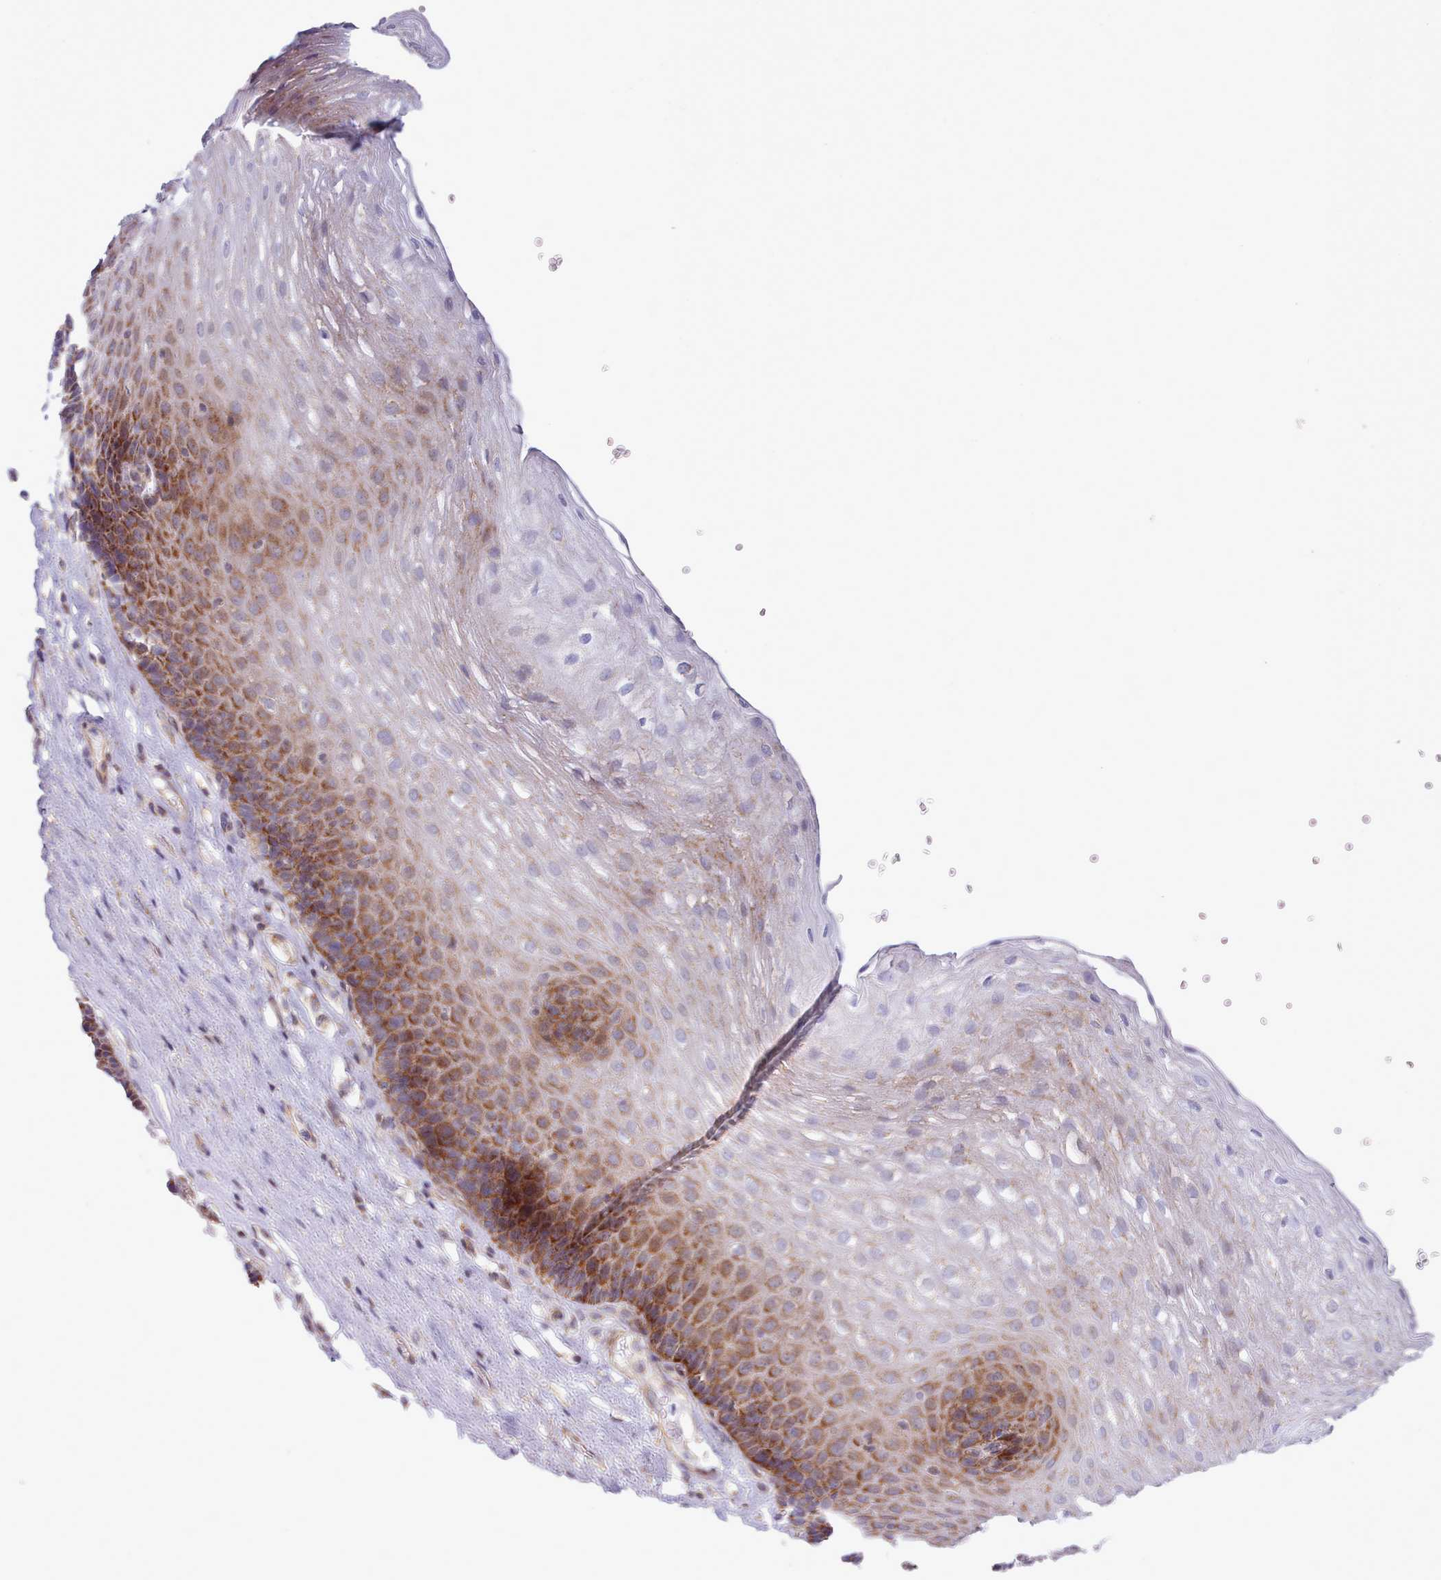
{"staining": {"intensity": "moderate", "quantity": ">75%", "location": "cytoplasmic/membranous"}, "tissue": "esophagus", "cell_type": "Squamous epithelial cells", "image_type": "normal", "snomed": [{"axis": "morphology", "description": "Normal tissue, NOS"}, {"axis": "topography", "description": "Esophagus"}], "caption": "Immunohistochemistry image of unremarkable esophagus stained for a protein (brown), which reveals medium levels of moderate cytoplasmic/membranous staining in about >75% of squamous epithelial cells.", "gene": "MRPL21", "patient": {"sex": "female", "age": 66}}